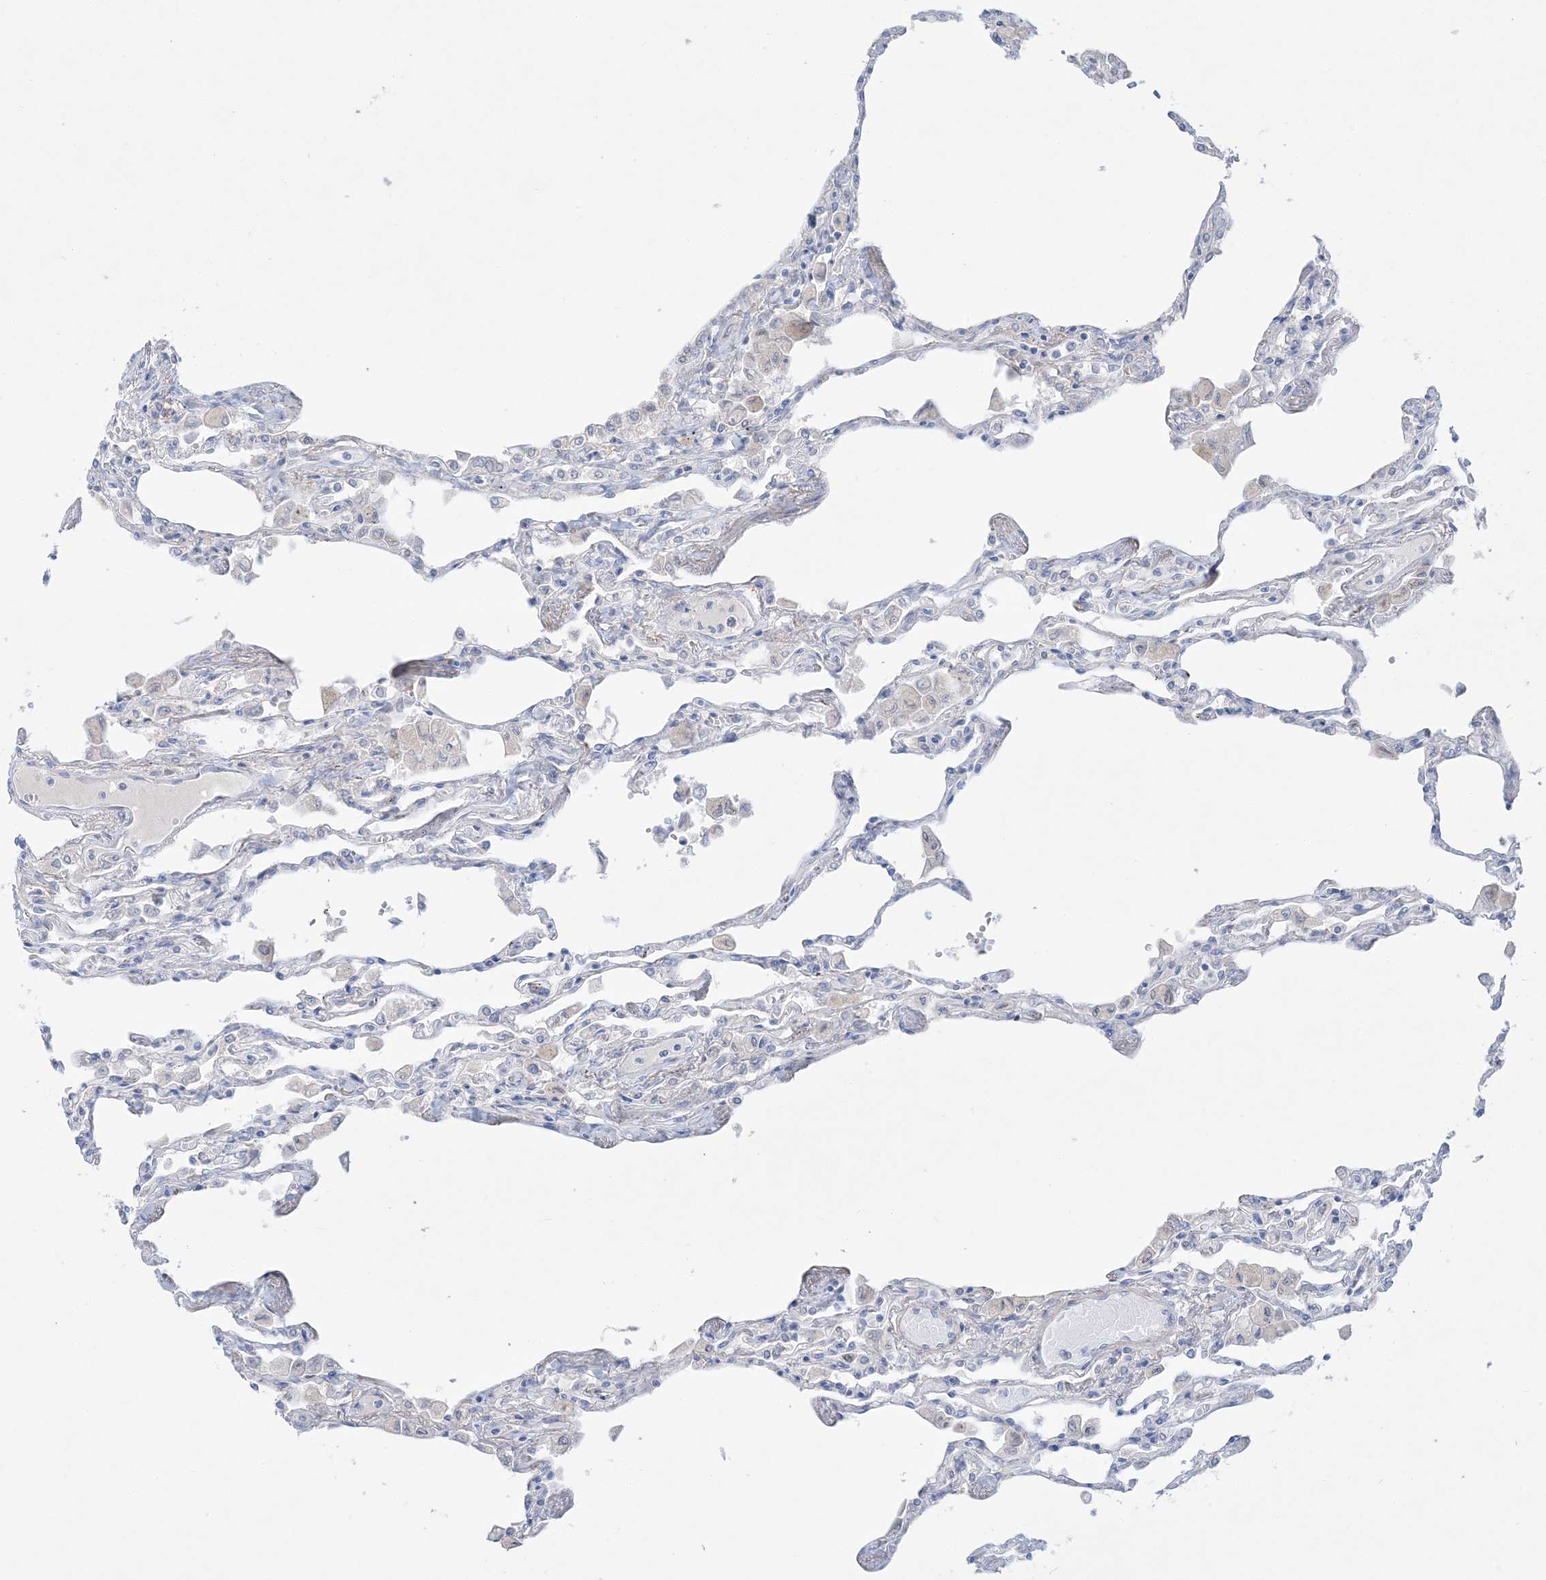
{"staining": {"intensity": "negative", "quantity": "none", "location": "none"}, "tissue": "lung", "cell_type": "Alveolar cells", "image_type": "normal", "snomed": [{"axis": "morphology", "description": "Normal tissue, NOS"}, {"axis": "topography", "description": "Bronchus"}, {"axis": "topography", "description": "Lung"}], "caption": "Alveolar cells are negative for protein expression in normal human lung. (DAB (3,3'-diaminobenzidine) IHC, high magnification).", "gene": "FAM184A", "patient": {"sex": "female", "age": 49}}